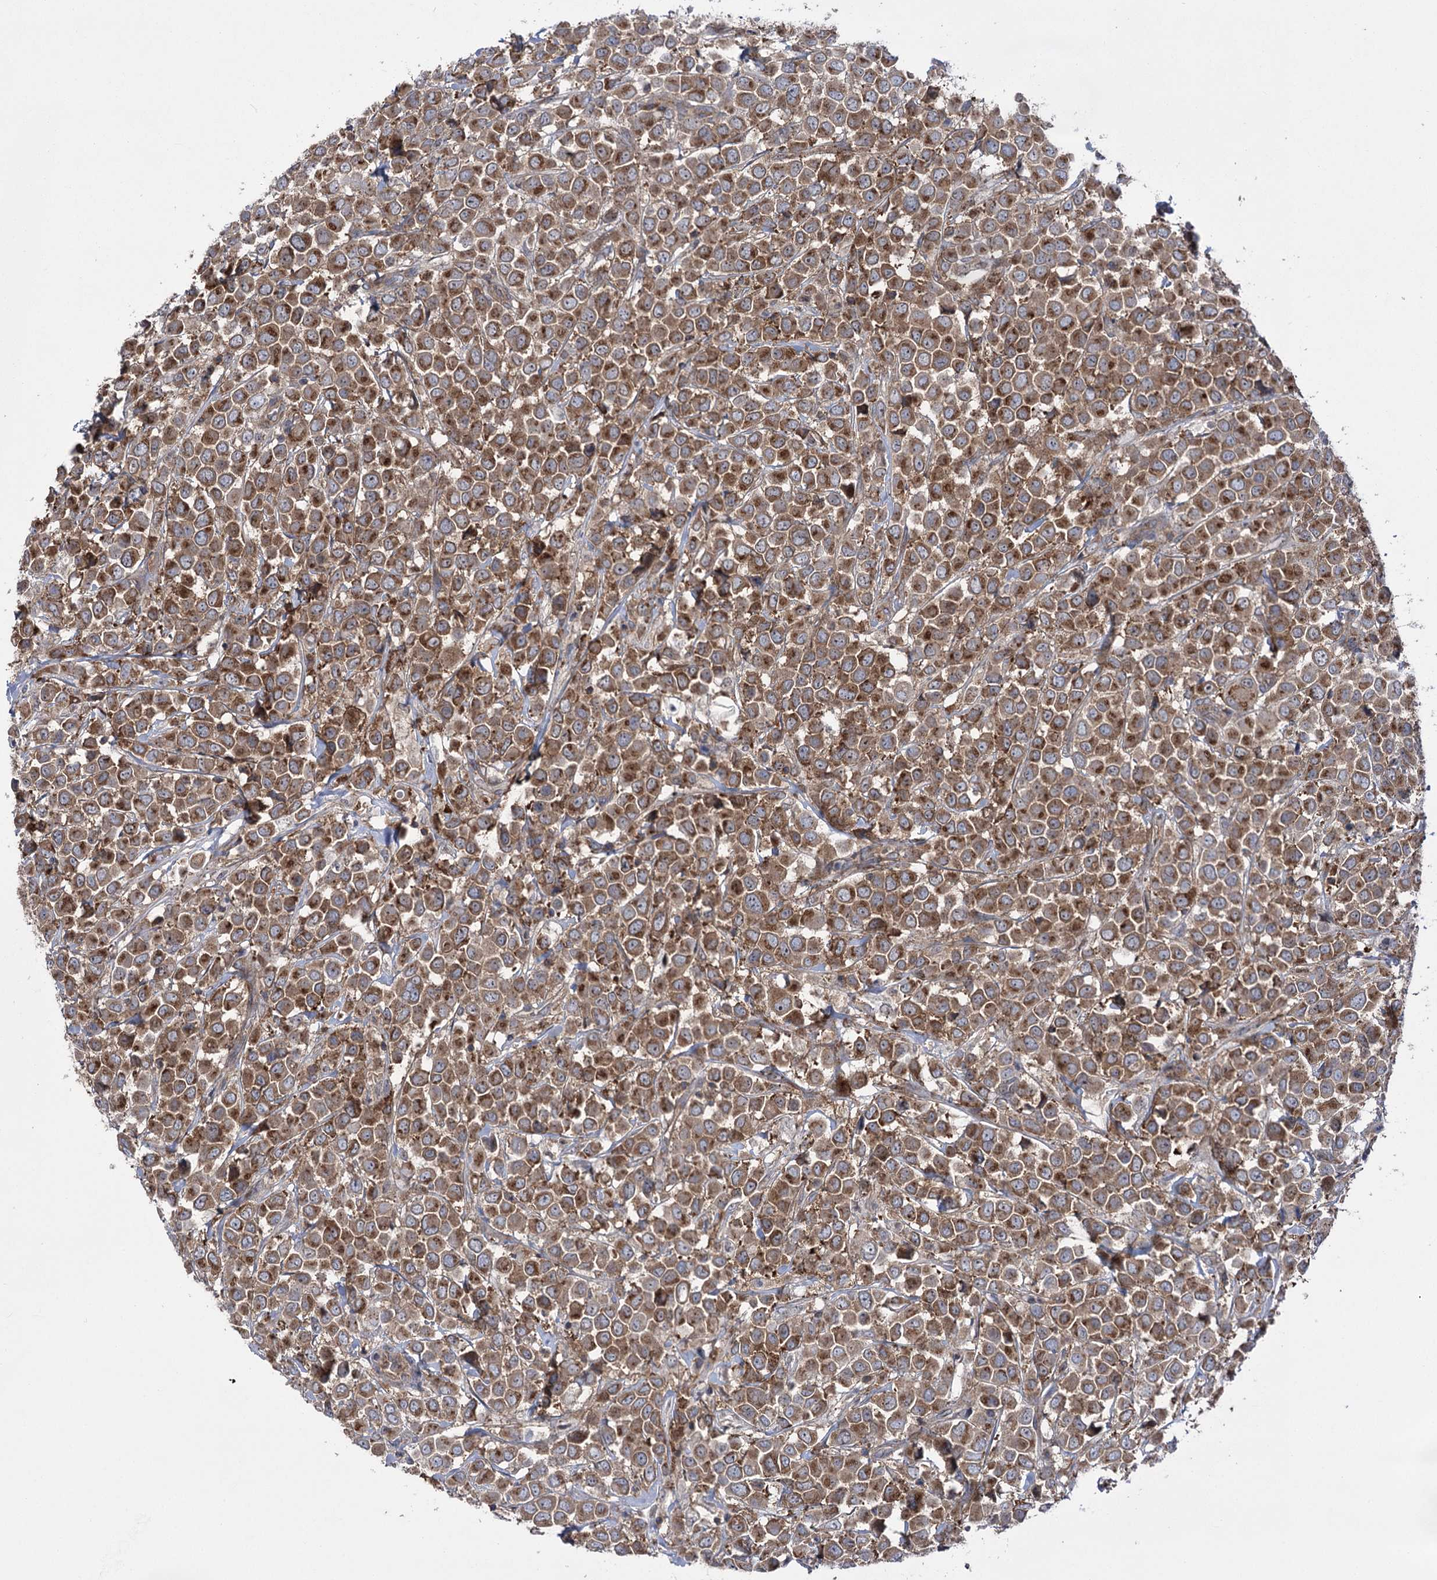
{"staining": {"intensity": "moderate", "quantity": ">75%", "location": "cytoplasmic/membranous"}, "tissue": "breast cancer", "cell_type": "Tumor cells", "image_type": "cancer", "snomed": [{"axis": "morphology", "description": "Duct carcinoma"}, {"axis": "topography", "description": "Breast"}], "caption": "IHC of infiltrating ductal carcinoma (breast) demonstrates medium levels of moderate cytoplasmic/membranous staining in about >75% of tumor cells.", "gene": "ZNF622", "patient": {"sex": "female", "age": 61}}